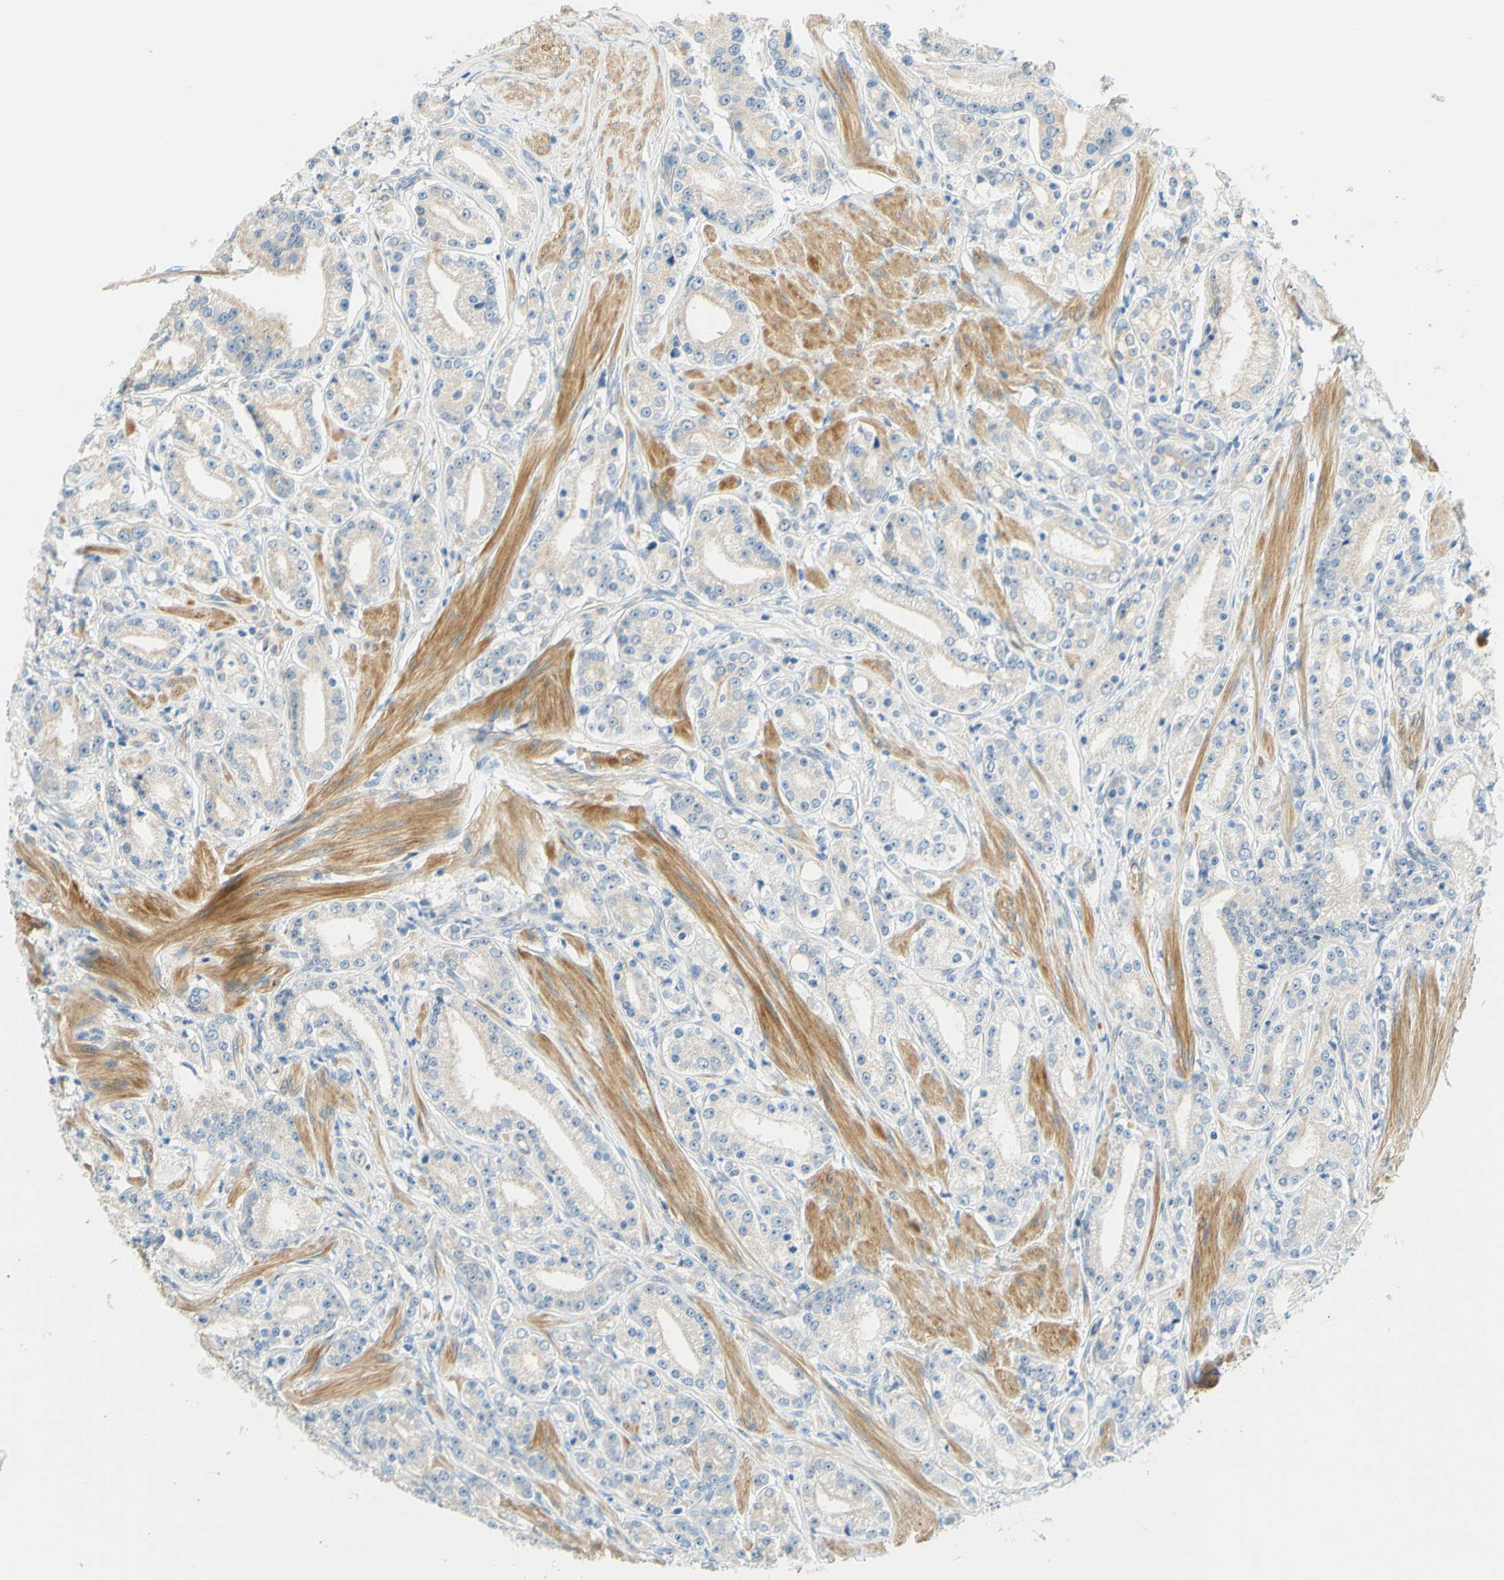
{"staining": {"intensity": "weak", "quantity": "<25%", "location": "cytoplasmic/membranous"}, "tissue": "prostate cancer", "cell_type": "Tumor cells", "image_type": "cancer", "snomed": [{"axis": "morphology", "description": "Adenocarcinoma, Low grade"}, {"axis": "topography", "description": "Prostate"}], "caption": "An immunohistochemistry (IHC) image of adenocarcinoma (low-grade) (prostate) is shown. There is no staining in tumor cells of adenocarcinoma (low-grade) (prostate).", "gene": "ENTREP2", "patient": {"sex": "male", "age": 63}}